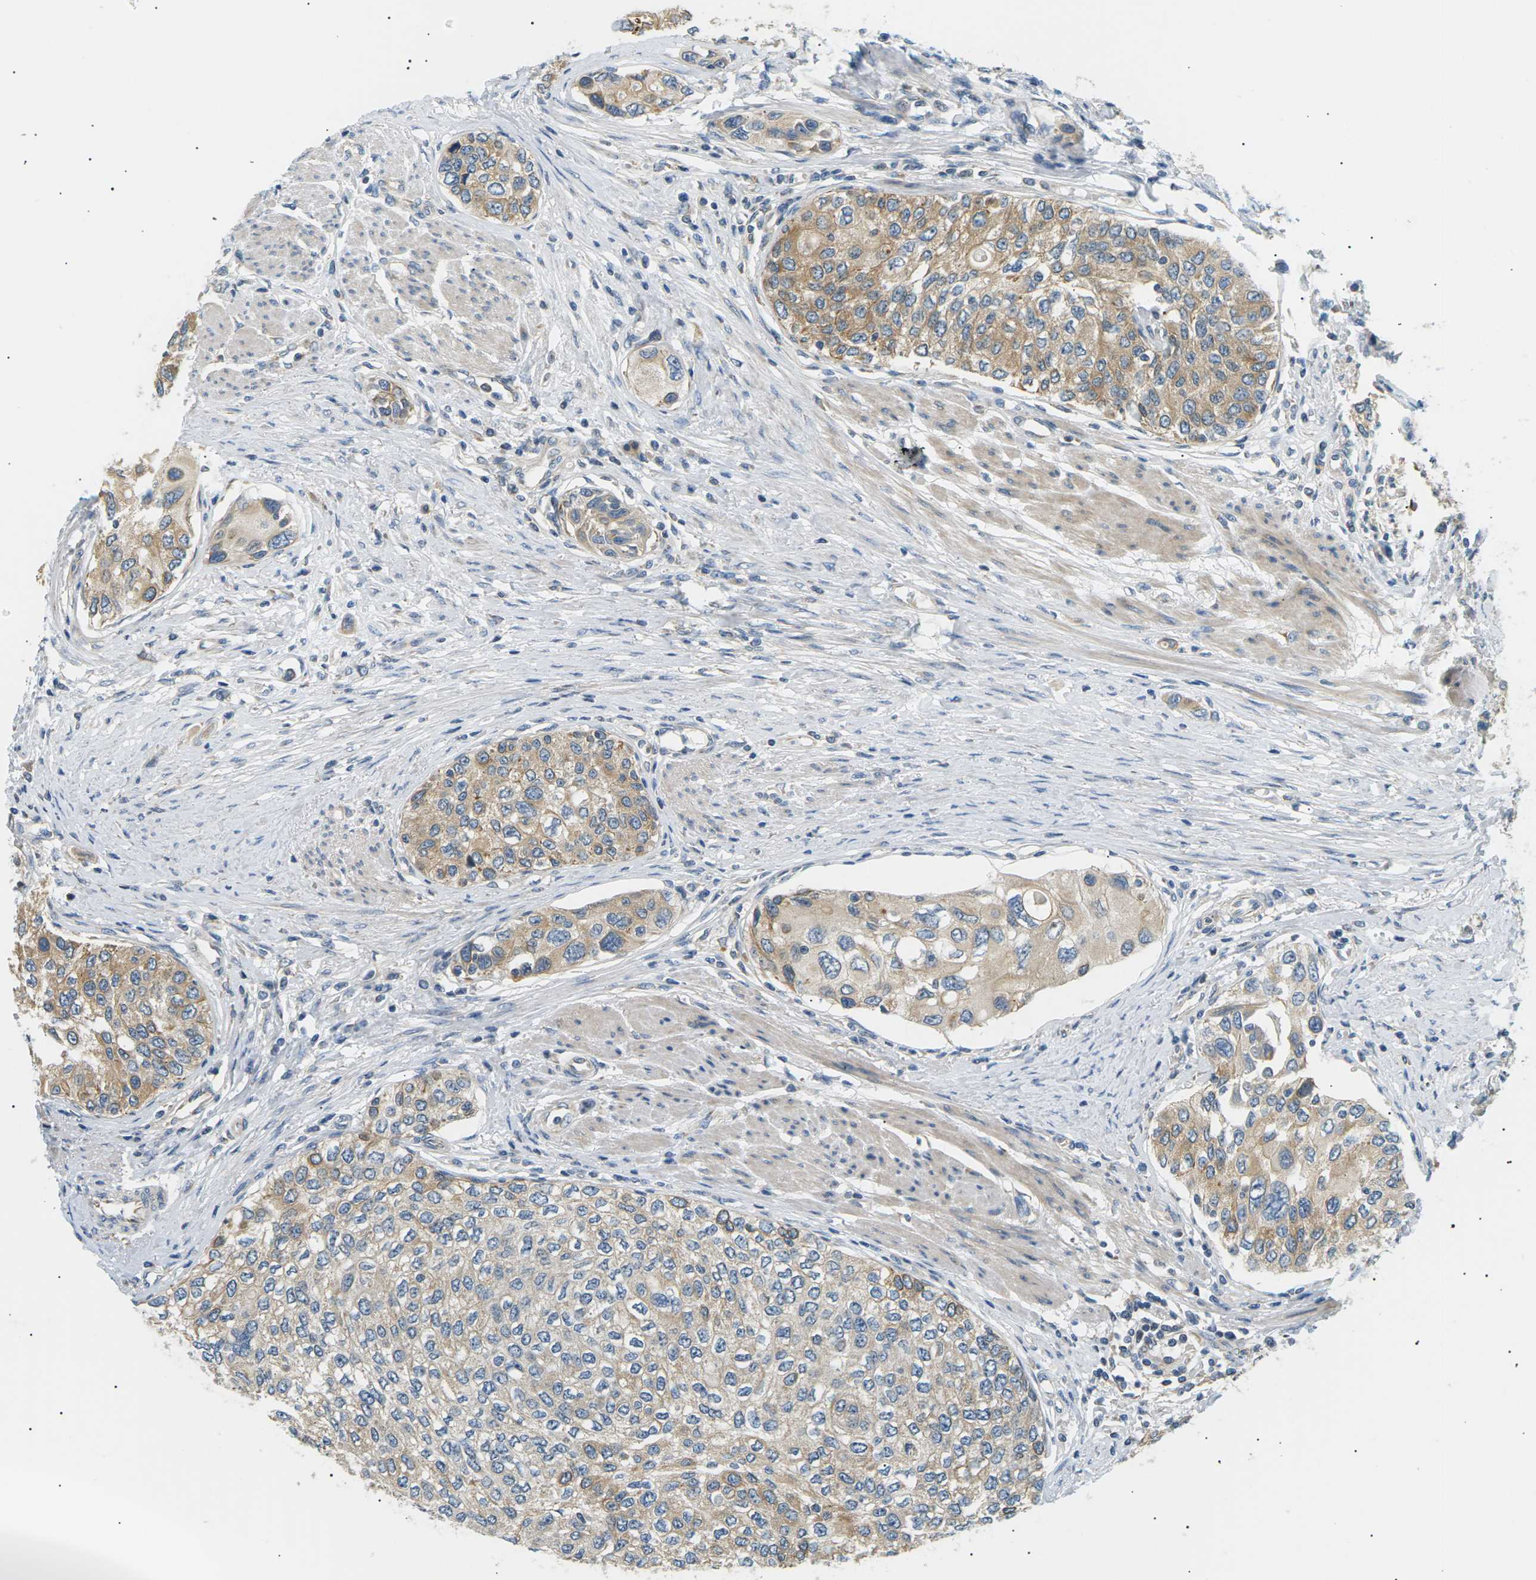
{"staining": {"intensity": "moderate", "quantity": "25%-75%", "location": "cytoplasmic/membranous"}, "tissue": "urothelial cancer", "cell_type": "Tumor cells", "image_type": "cancer", "snomed": [{"axis": "morphology", "description": "Urothelial carcinoma, High grade"}, {"axis": "topography", "description": "Urinary bladder"}], "caption": "This is a photomicrograph of IHC staining of urothelial cancer, which shows moderate expression in the cytoplasmic/membranous of tumor cells.", "gene": "TBC1D8", "patient": {"sex": "female", "age": 56}}